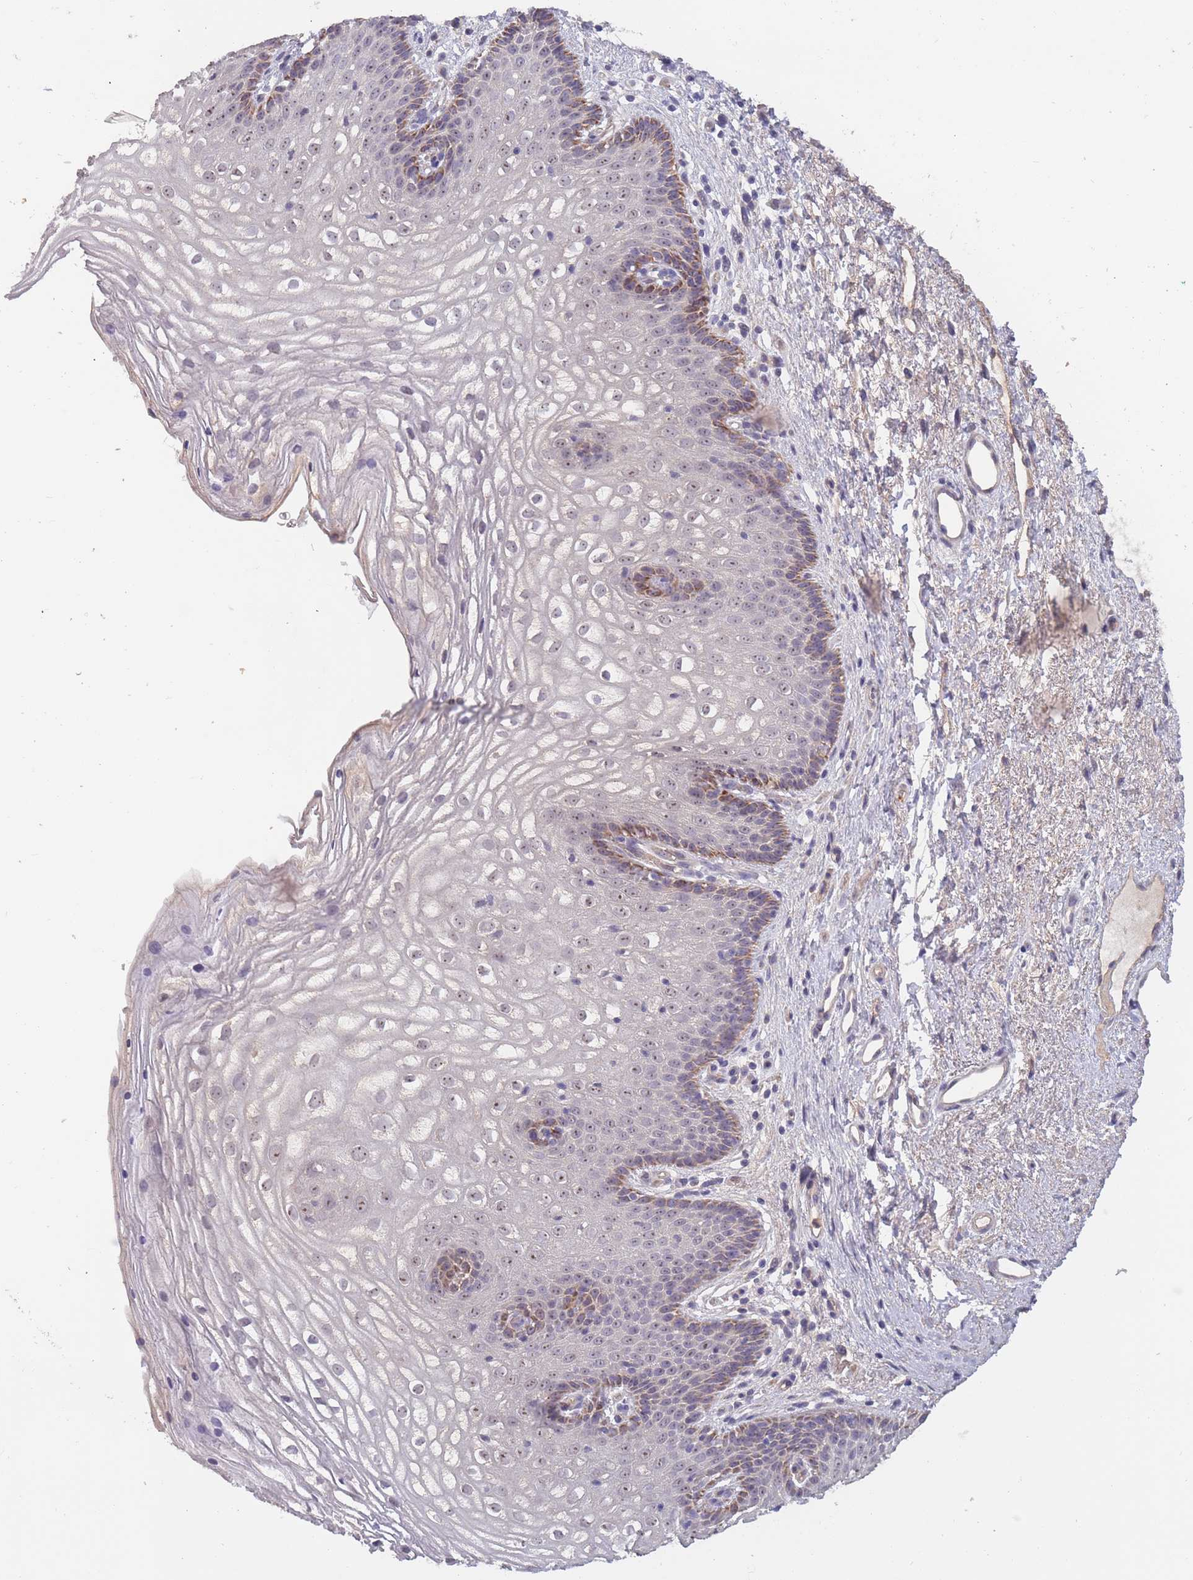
{"staining": {"intensity": "weak", "quantity": "25%-75%", "location": "nuclear"}, "tissue": "vagina", "cell_type": "Squamous epithelial cells", "image_type": "normal", "snomed": [{"axis": "morphology", "description": "Normal tissue, NOS"}, {"axis": "topography", "description": "Vagina"}], "caption": "This image reveals immunohistochemistry staining of unremarkable human vagina, with low weak nuclear expression in approximately 25%-75% of squamous epithelial cells.", "gene": "KIAA1755", "patient": {"sex": "female", "age": 47}}